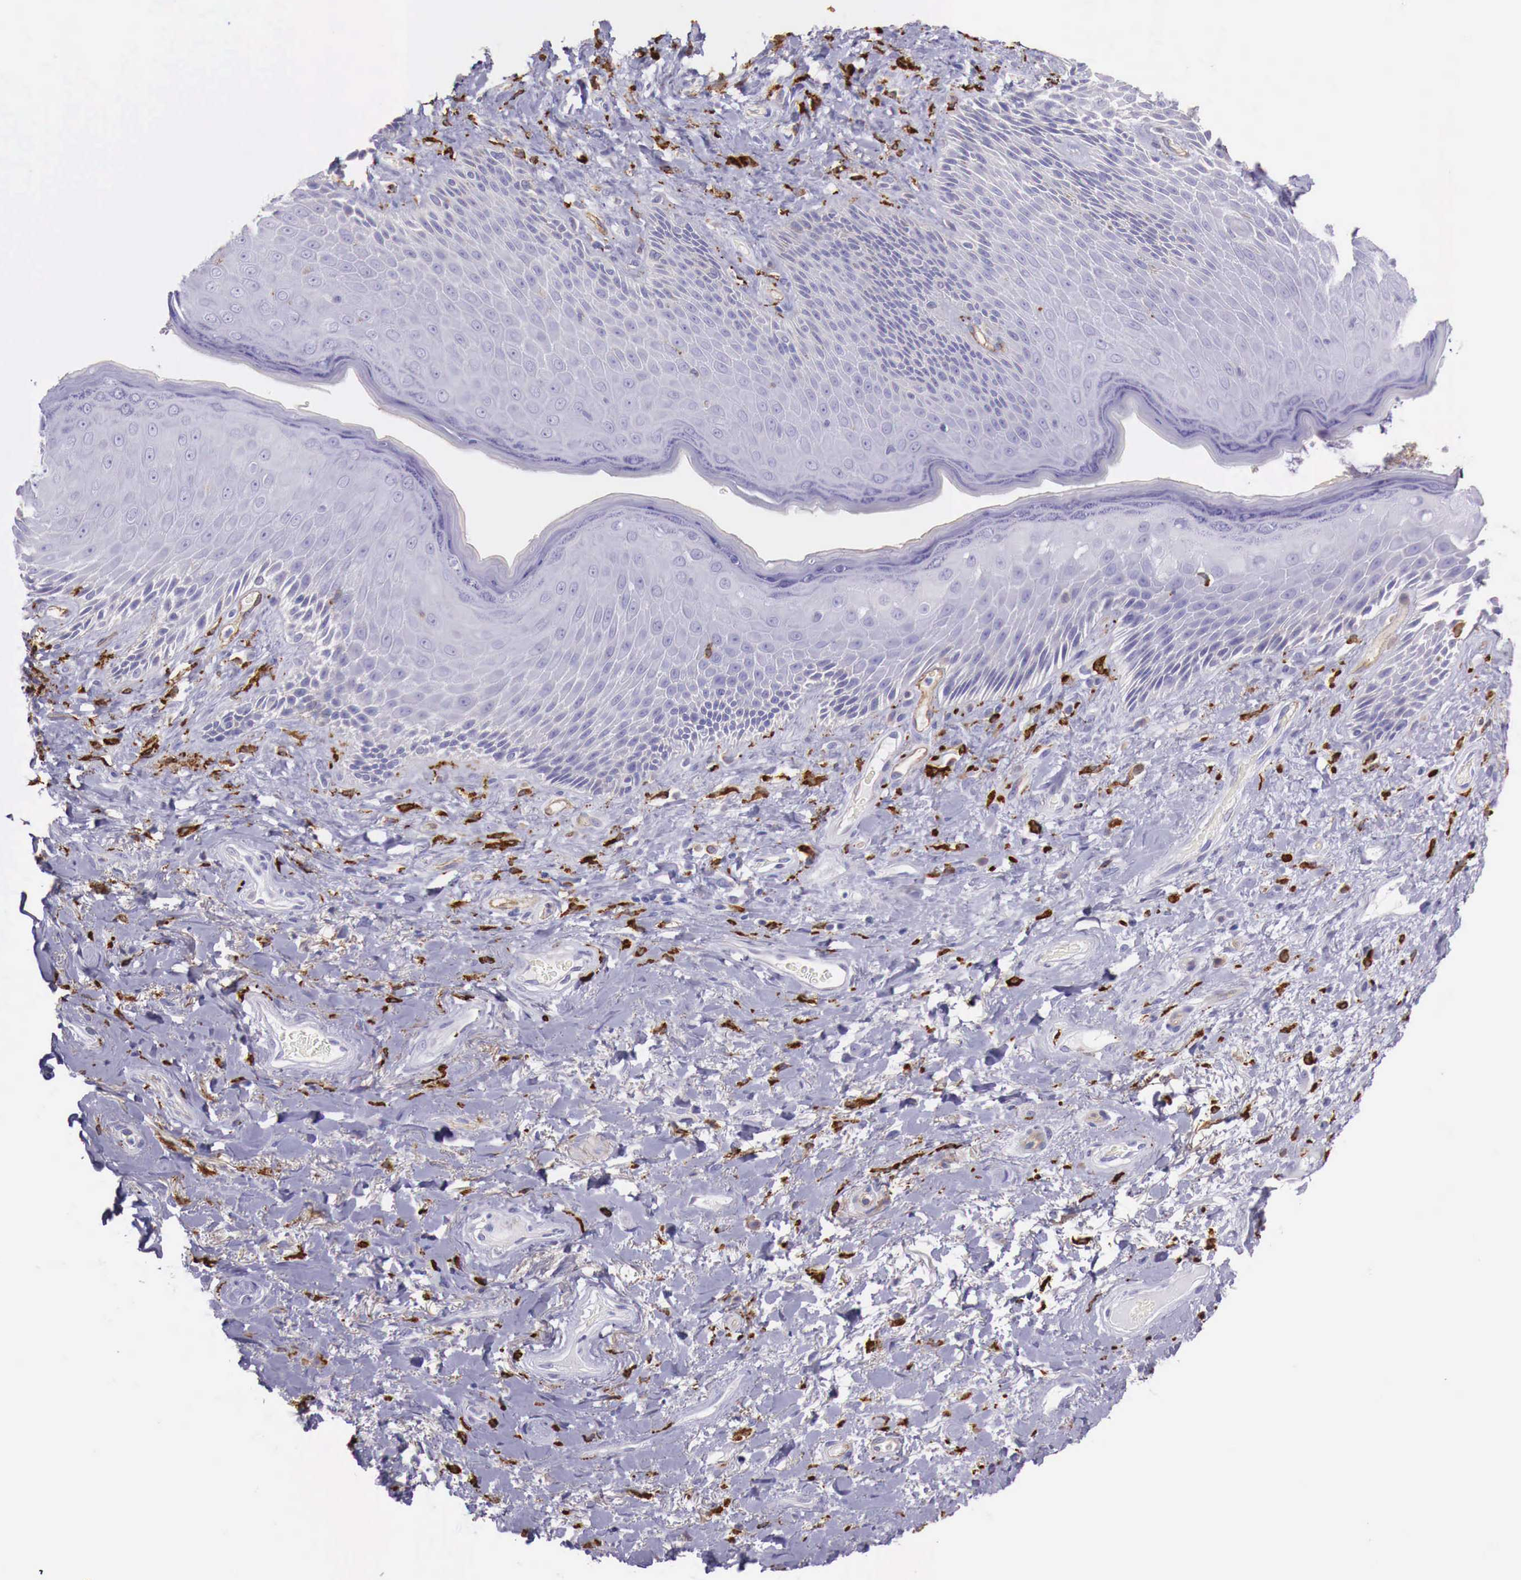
{"staining": {"intensity": "negative", "quantity": "none", "location": "none"}, "tissue": "skin", "cell_type": "Epidermal cells", "image_type": "normal", "snomed": [{"axis": "morphology", "description": "Normal tissue, NOS"}, {"axis": "topography", "description": "Anal"}], "caption": "DAB immunohistochemical staining of normal human skin reveals no significant positivity in epidermal cells.", "gene": "MSR1", "patient": {"sex": "male", "age": 78}}